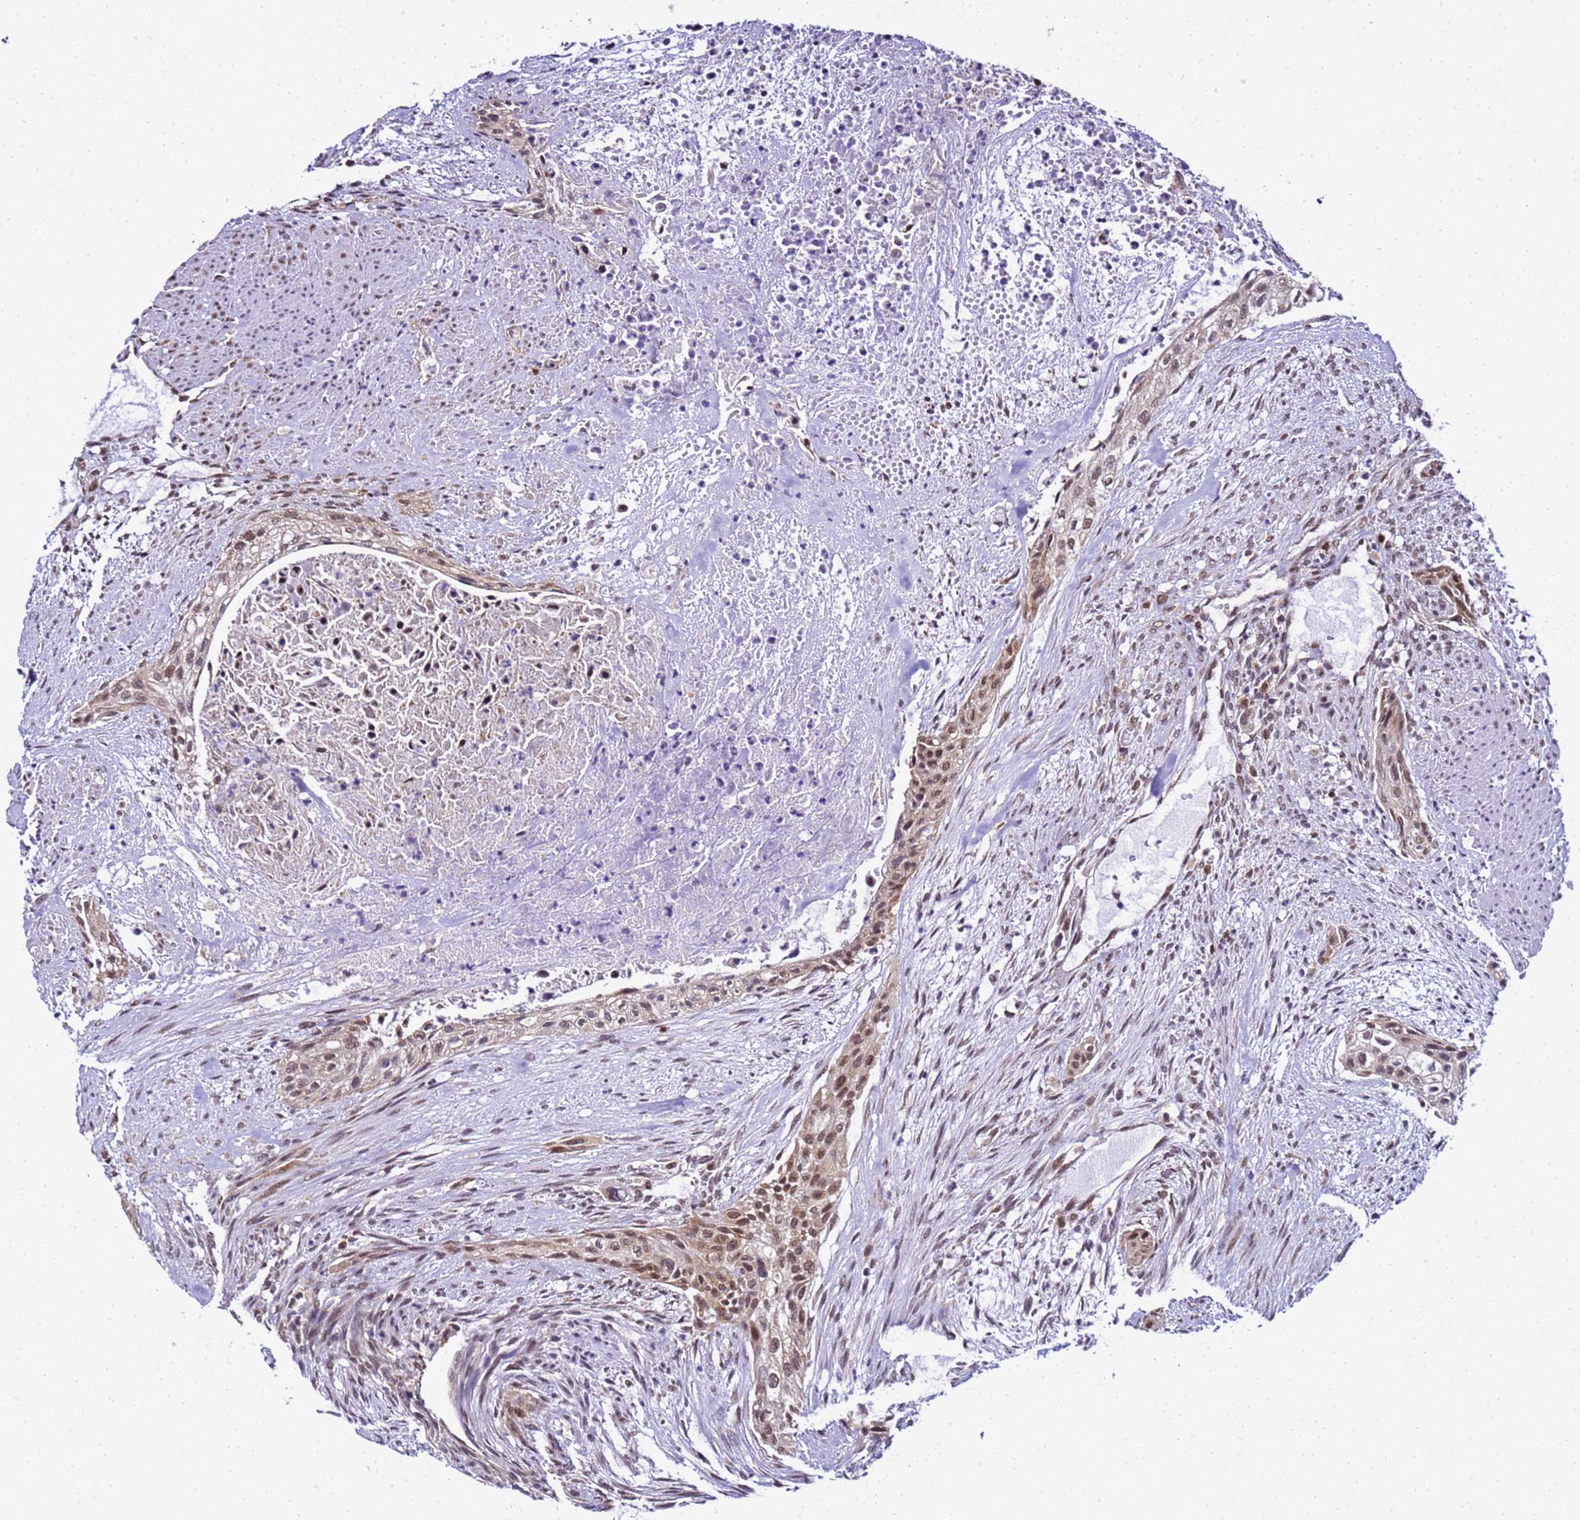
{"staining": {"intensity": "moderate", "quantity": ">75%", "location": "nuclear"}, "tissue": "urothelial cancer", "cell_type": "Tumor cells", "image_type": "cancer", "snomed": [{"axis": "morphology", "description": "Urothelial carcinoma, High grade"}, {"axis": "topography", "description": "Urinary bladder"}], "caption": "High-power microscopy captured an immunohistochemistry (IHC) photomicrograph of urothelial carcinoma (high-grade), revealing moderate nuclear positivity in approximately >75% of tumor cells.", "gene": "SMN1", "patient": {"sex": "male", "age": 35}}